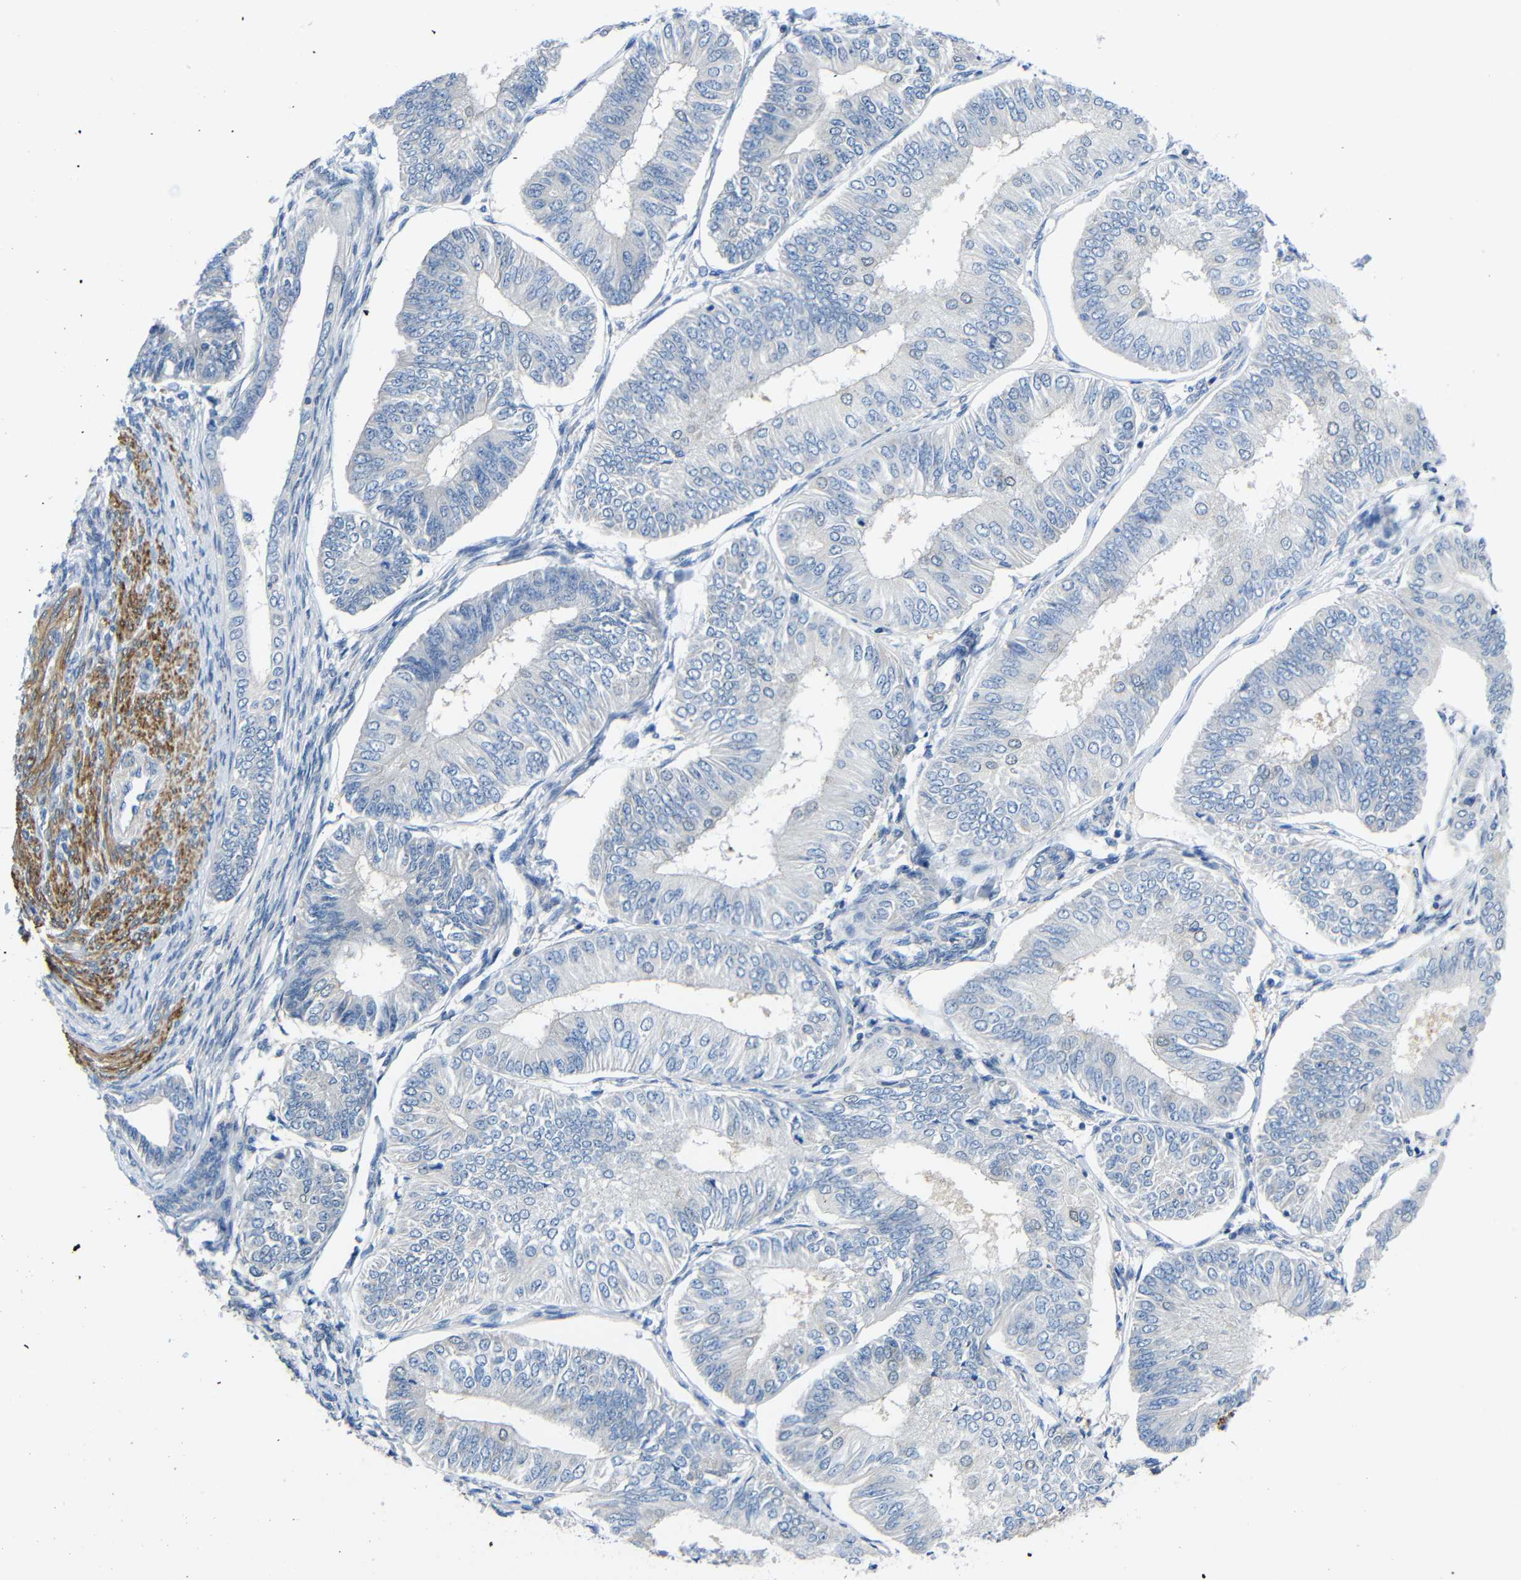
{"staining": {"intensity": "negative", "quantity": "none", "location": "none"}, "tissue": "endometrial cancer", "cell_type": "Tumor cells", "image_type": "cancer", "snomed": [{"axis": "morphology", "description": "Adenocarcinoma, NOS"}, {"axis": "topography", "description": "Endometrium"}], "caption": "Immunohistochemistry (IHC) of human endometrial cancer shows no staining in tumor cells.", "gene": "NEGR1", "patient": {"sex": "female", "age": 58}}